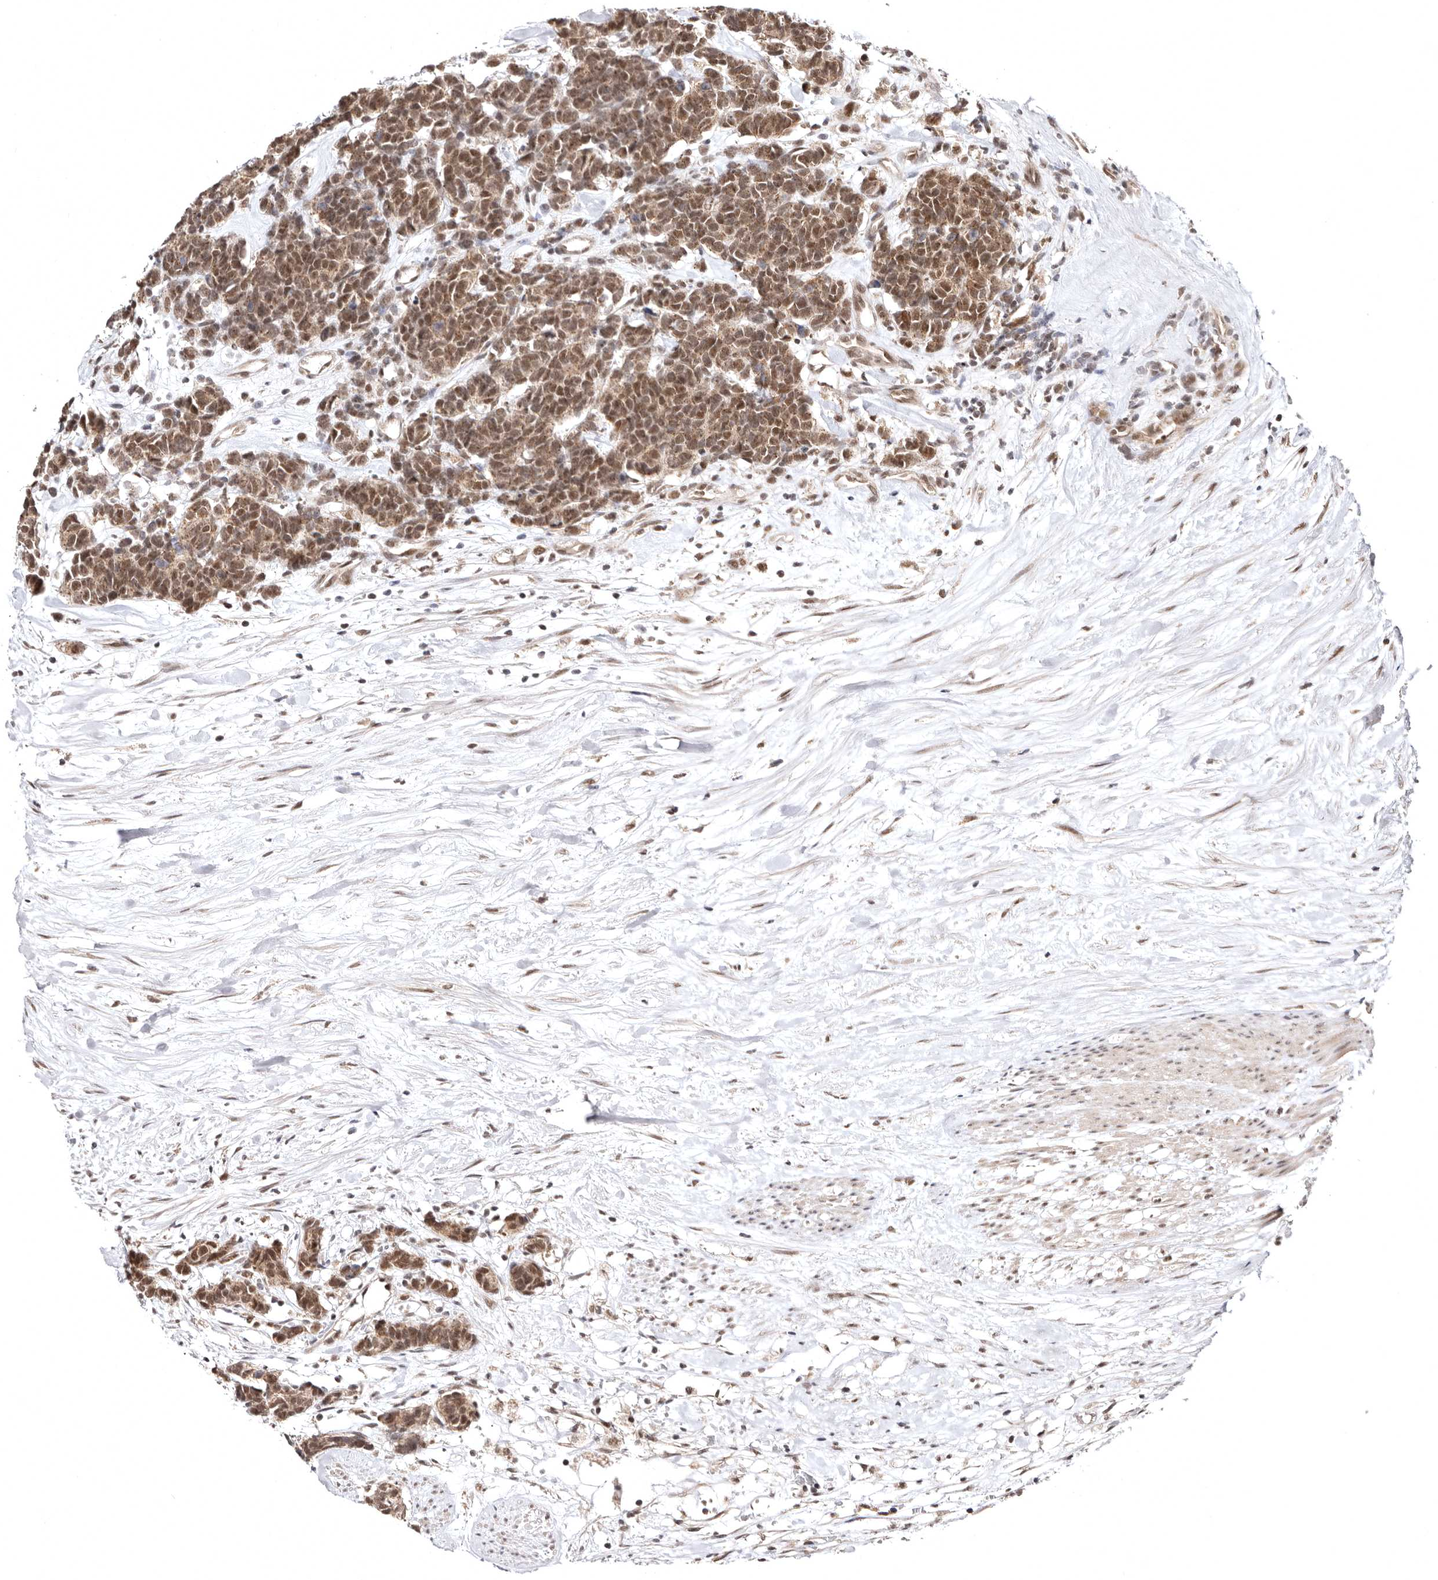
{"staining": {"intensity": "moderate", "quantity": ">75%", "location": "cytoplasmic/membranous,nuclear"}, "tissue": "carcinoid", "cell_type": "Tumor cells", "image_type": "cancer", "snomed": [{"axis": "morphology", "description": "Carcinoma, NOS"}, {"axis": "morphology", "description": "Carcinoid, malignant, NOS"}, {"axis": "topography", "description": "Urinary bladder"}], "caption": "A micrograph showing moderate cytoplasmic/membranous and nuclear staining in about >75% of tumor cells in malignant carcinoid, as visualized by brown immunohistochemical staining.", "gene": "MED8", "patient": {"sex": "male", "age": 57}}